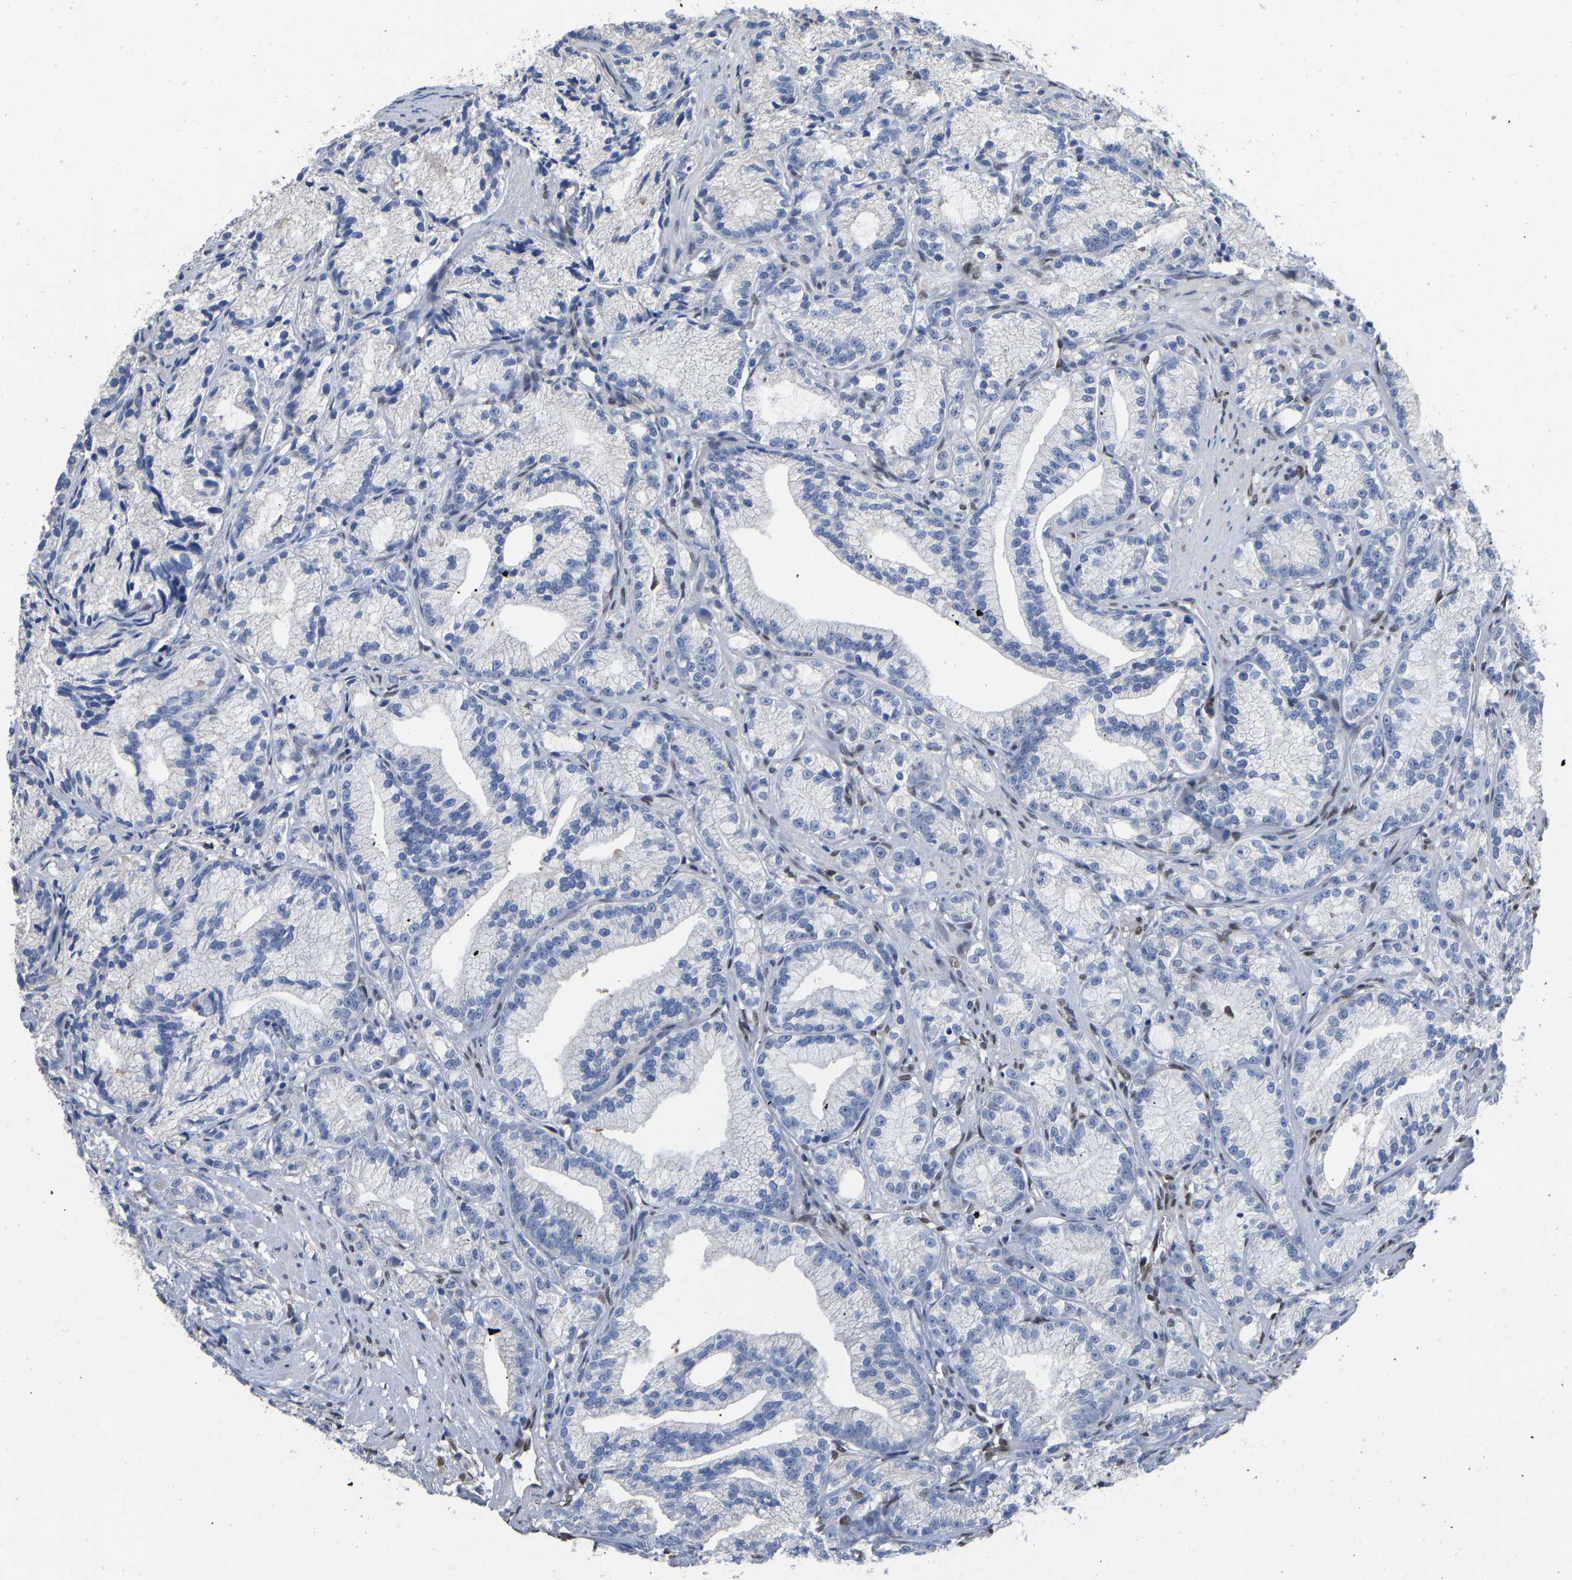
{"staining": {"intensity": "negative", "quantity": "none", "location": "none"}, "tissue": "prostate cancer", "cell_type": "Tumor cells", "image_type": "cancer", "snomed": [{"axis": "morphology", "description": "Adenocarcinoma, Low grade"}, {"axis": "topography", "description": "Prostate"}], "caption": "An image of prostate cancer stained for a protein exhibits no brown staining in tumor cells.", "gene": "QKI", "patient": {"sex": "male", "age": 89}}